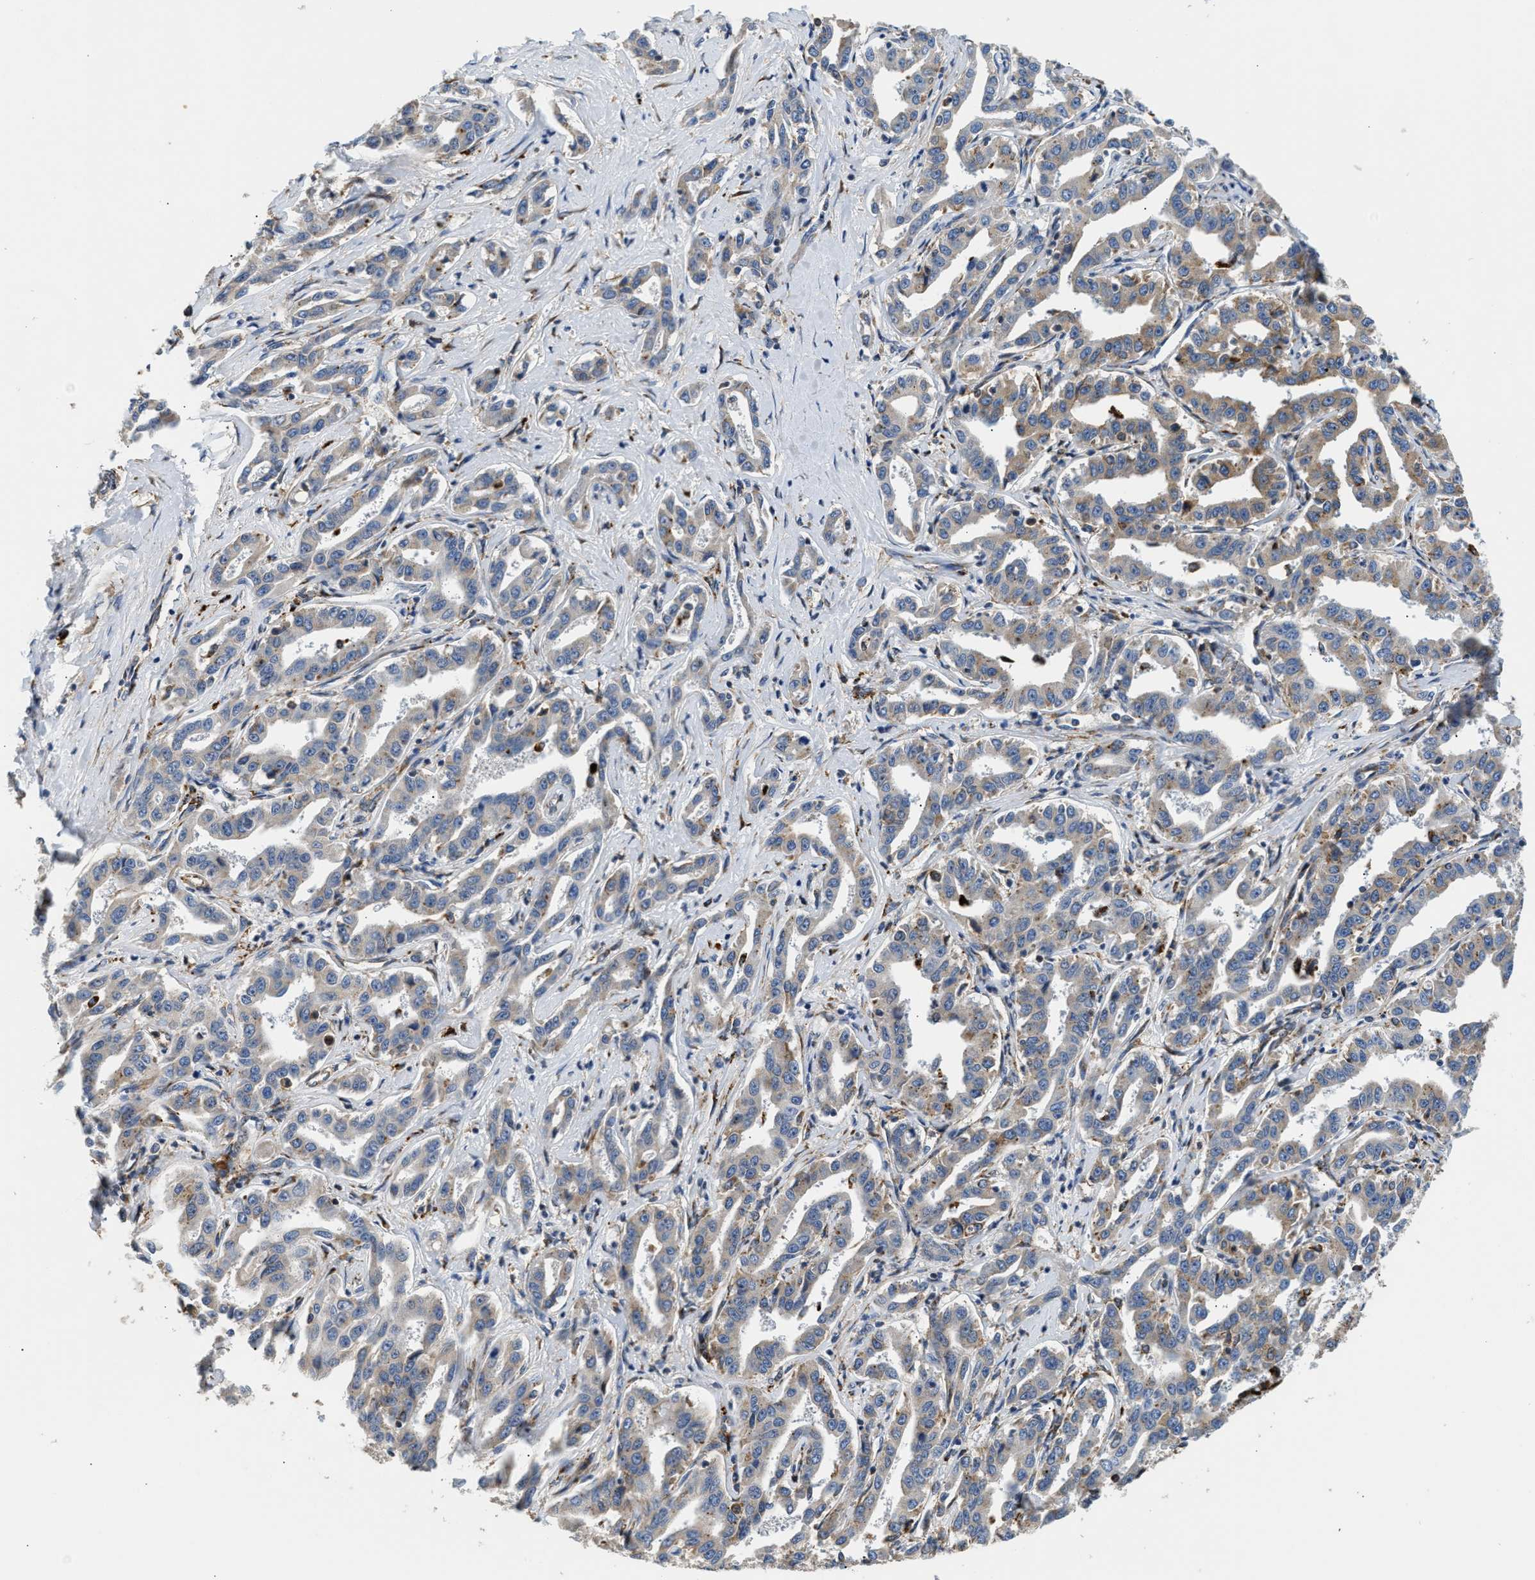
{"staining": {"intensity": "weak", "quantity": "<25%", "location": "cytoplasmic/membranous"}, "tissue": "liver cancer", "cell_type": "Tumor cells", "image_type": "cancer", "snomed": [{"axis": "morphology", "description": "Cholangiocarcinoma"}, {"axis": "topography", "description": "Liver"}], "caption": "IHC of cholangiocarcinoma (liver) demonstrates no expression in tumor cells.", "gene": "AMZ1", "patient": {"sex": "male", "age": 59}}